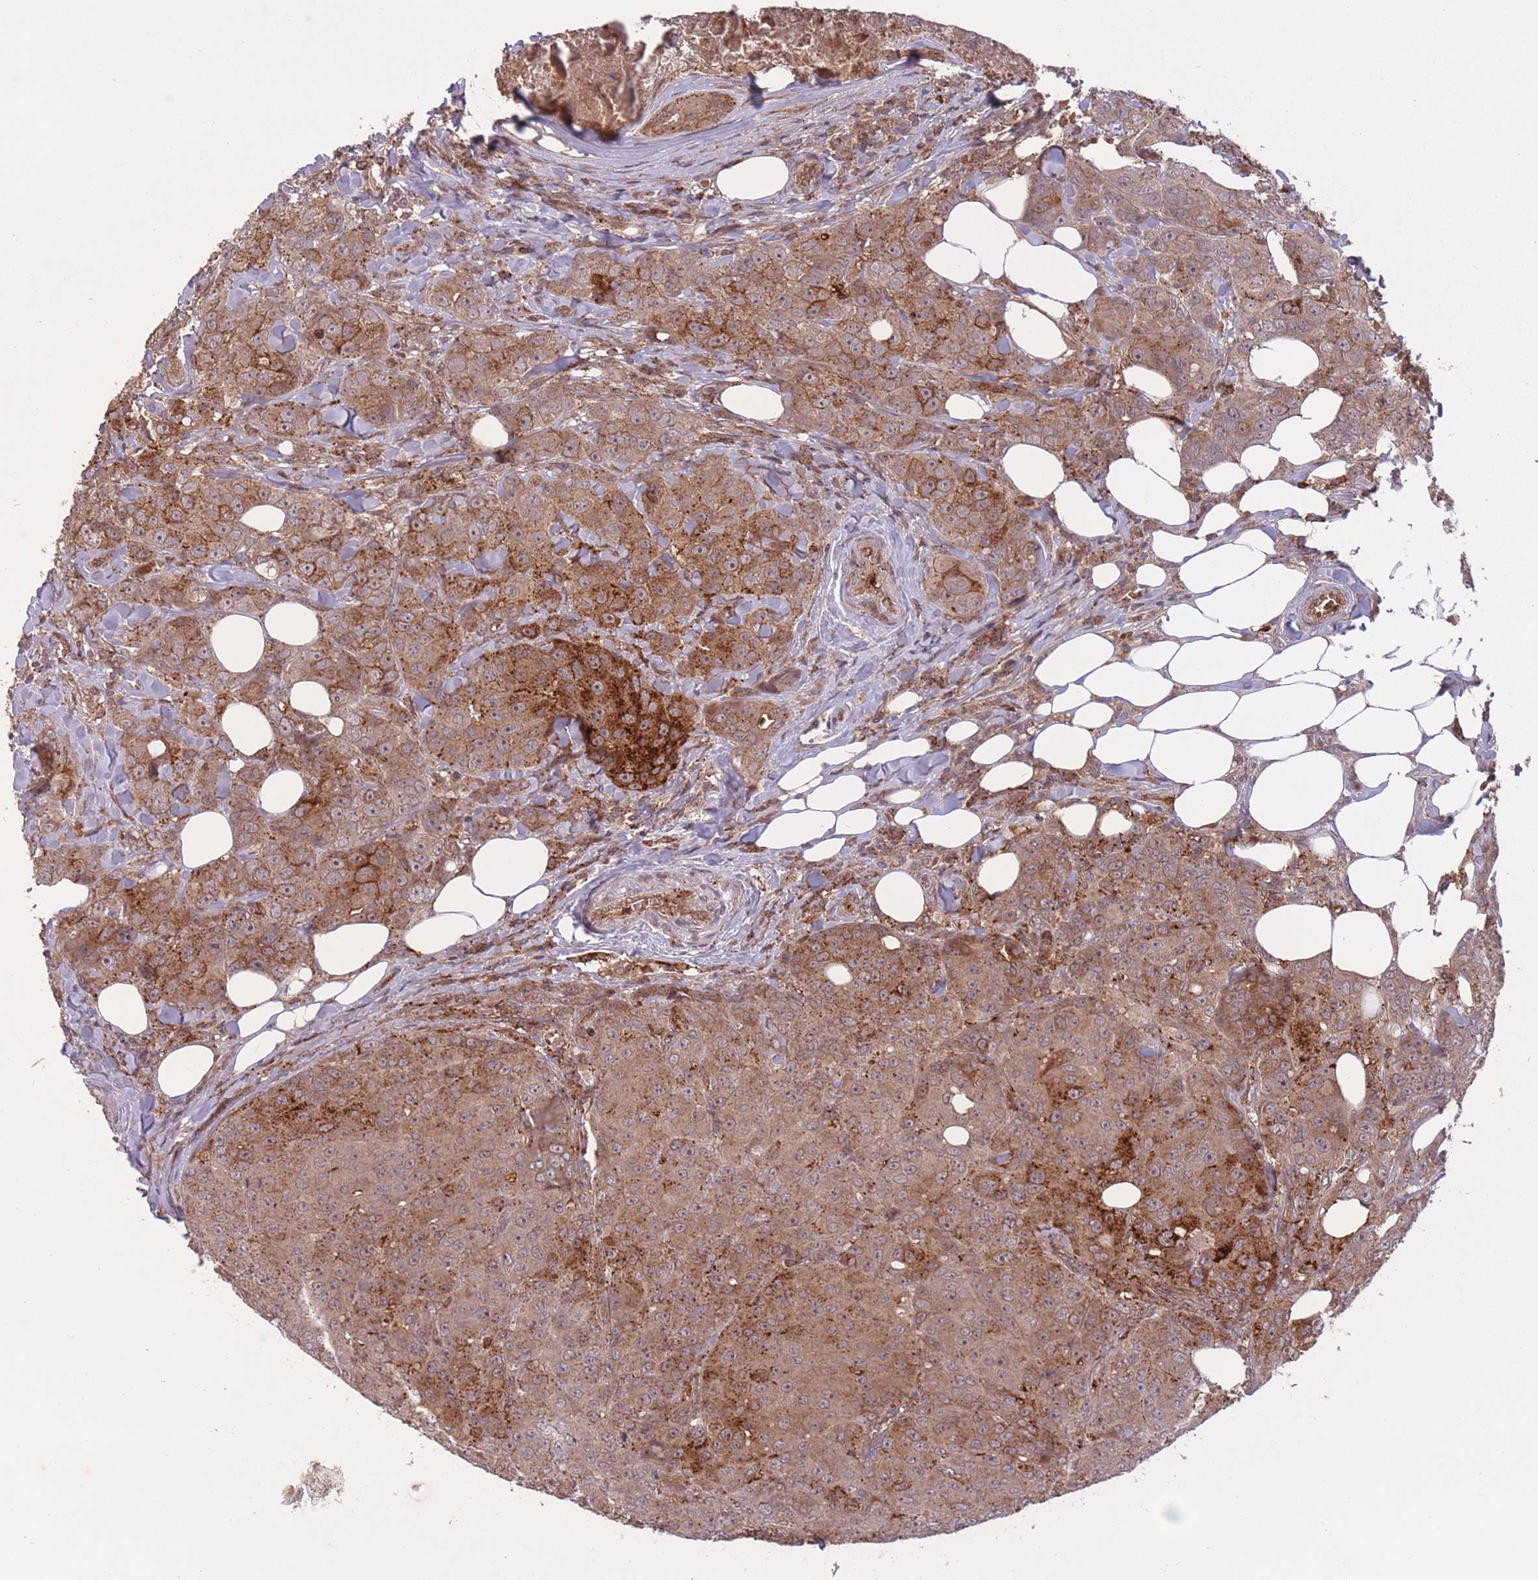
{"staining": {"intensity": "strong", "quantity": ">75%", "location": "cytoplasmic/membranous"}, "tissue": "breast cancer", "cell_type": "Tumor cells", "image_type": "cancer", "snomed": [{"axis": "morphology", "description": "Duct carcinoma"}, {"axis": "topography", "description": "Breast"}], "caption": "Human infiltrating ductal carcinoma (breast) stained with a protein marker reveals strong staining in tumor cells.", "gene": "SECTM1", "patient": {"sex": "female", "age": 43}}